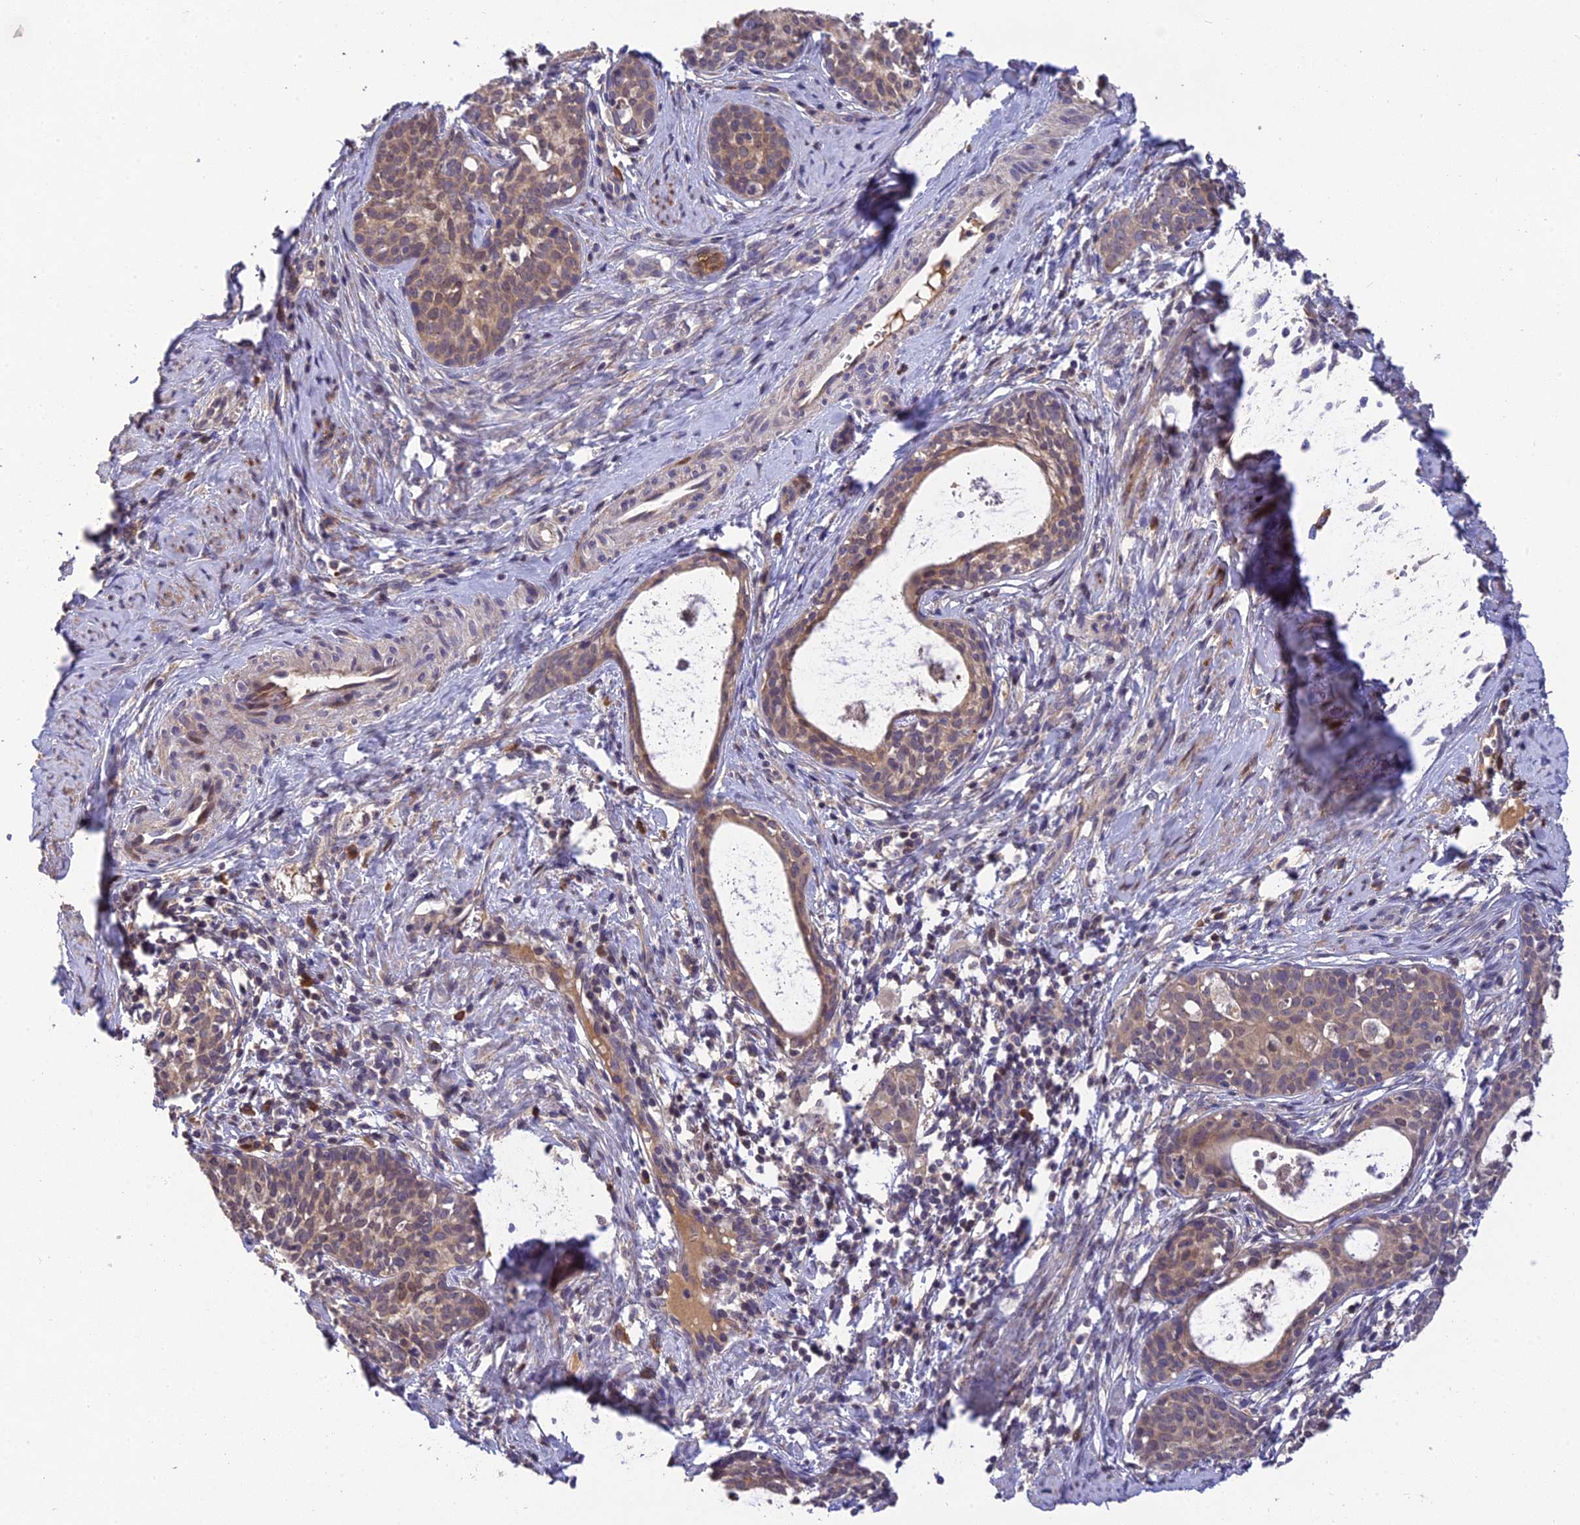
{"staining": {"intensity": "weak", "quantity": ">75%", "location": "cytoplasmic/membranous"}, "tissue": "cervical cancer", "cell_type": "Tumor cells", "image_type": "cancer", "snomed": [{"axis": "morphology", "description": "Squamous cell carcinoma, NOS"}, {"axis": "topography", "description": "Cervix"}], "caption": "Immunohistochemical staining of human cervical cancer displays low levels of weak cytoplasmic/membranous protein expression in approximately >75% of tumor cells.", "gene": "DENND5B", "patient": {"sex": "female", "age": 52}}